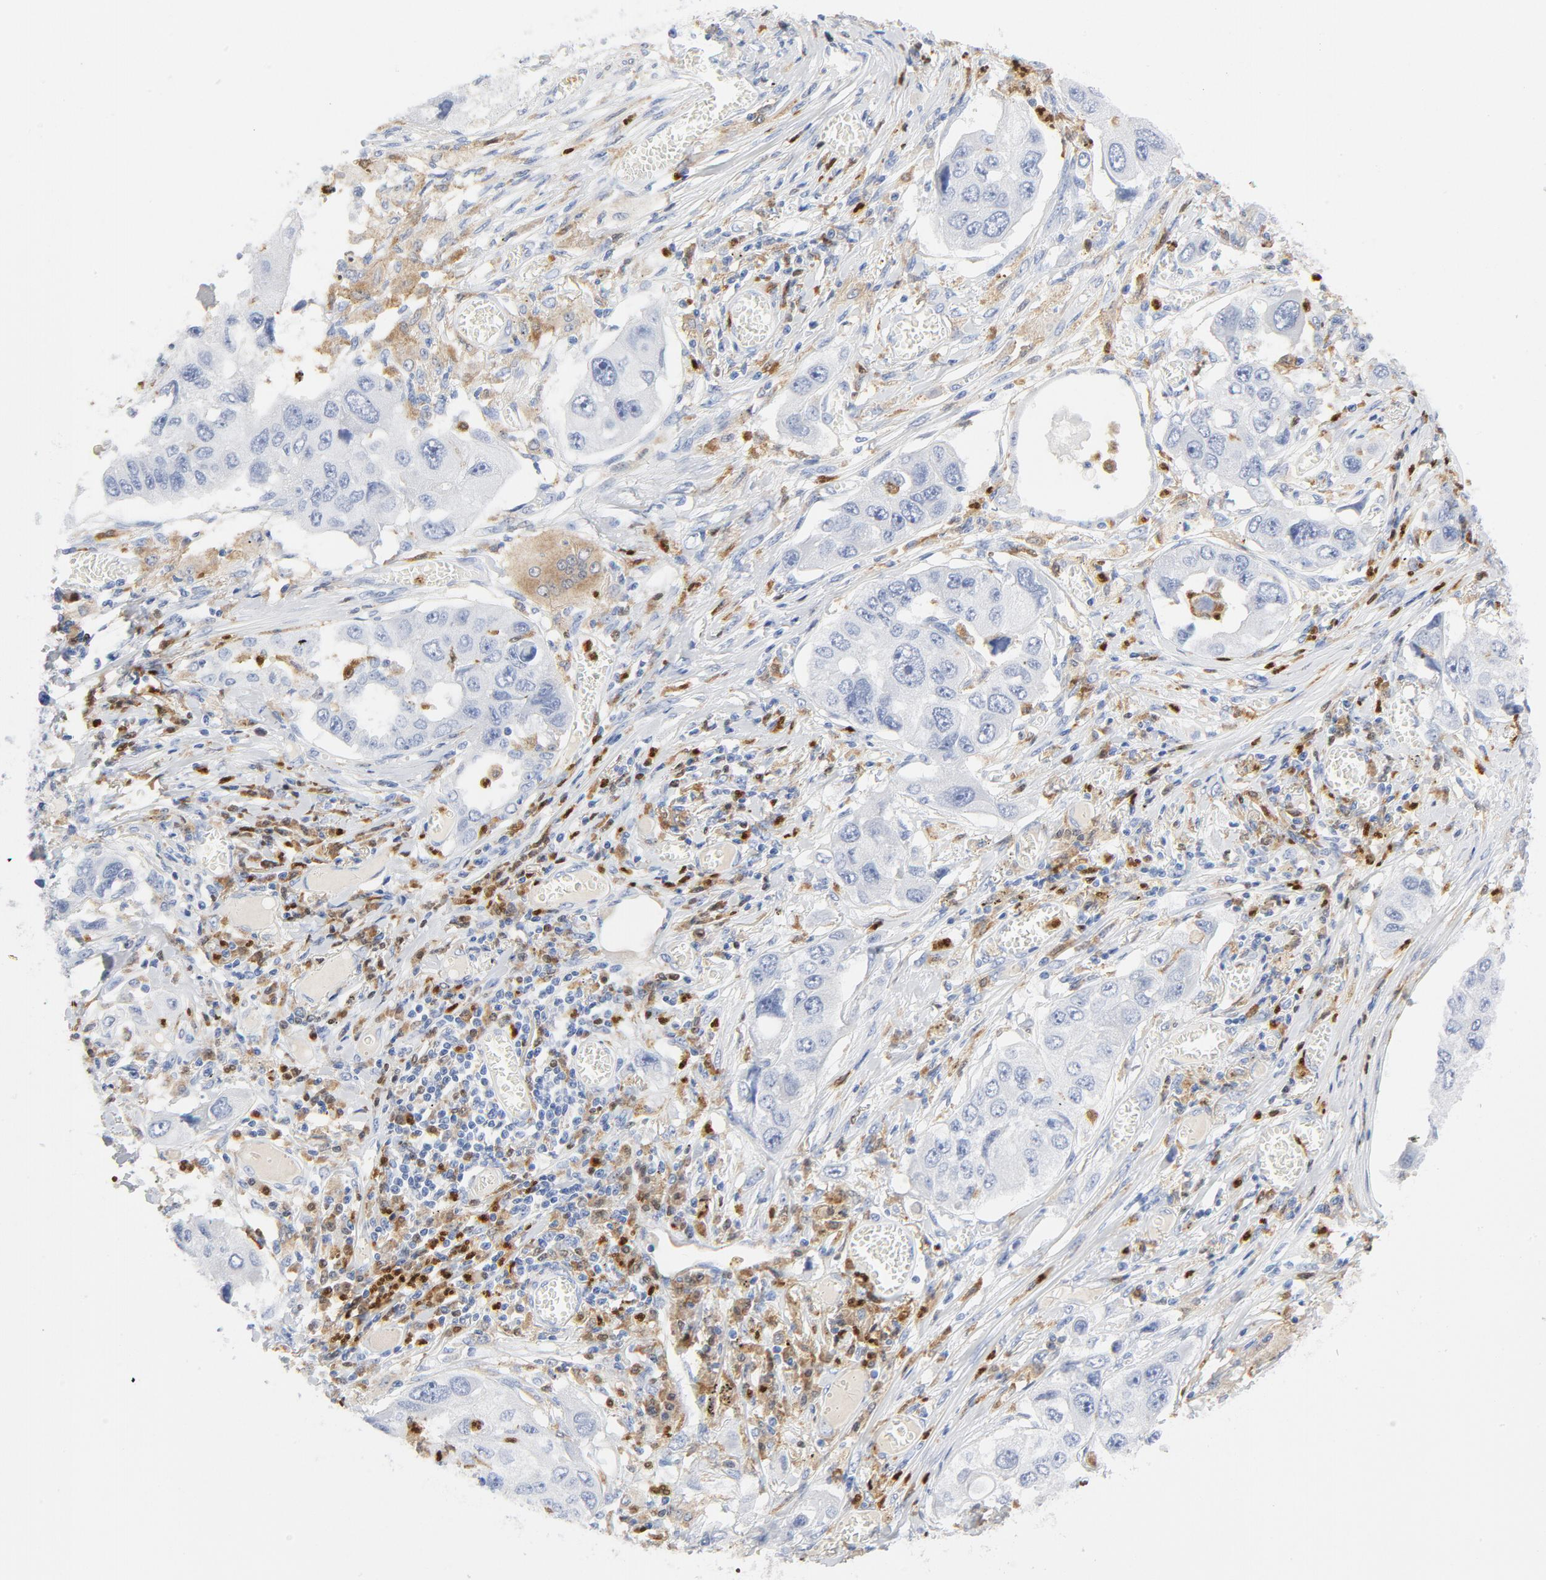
{"staining": {"intensity": "negative", "quantity": "none", "location": "none"}, "tissue": "lung cancer", "cell_type": "Tumor cells", "image_type": "cancer", "snomed": [{"axis": "morphology", "description": "Squamous cell carcinoma, NOS"}, {"axis": "topography", "description": "Lung"}], "caption": "High power microscopy image of an immunohistochemistry photomicrograph of squamous cell carcinoma (lung), revealing no significant expression in tumor cells.", "gene": "NCF1", "patient": {"sex": "male", "age": 71}}